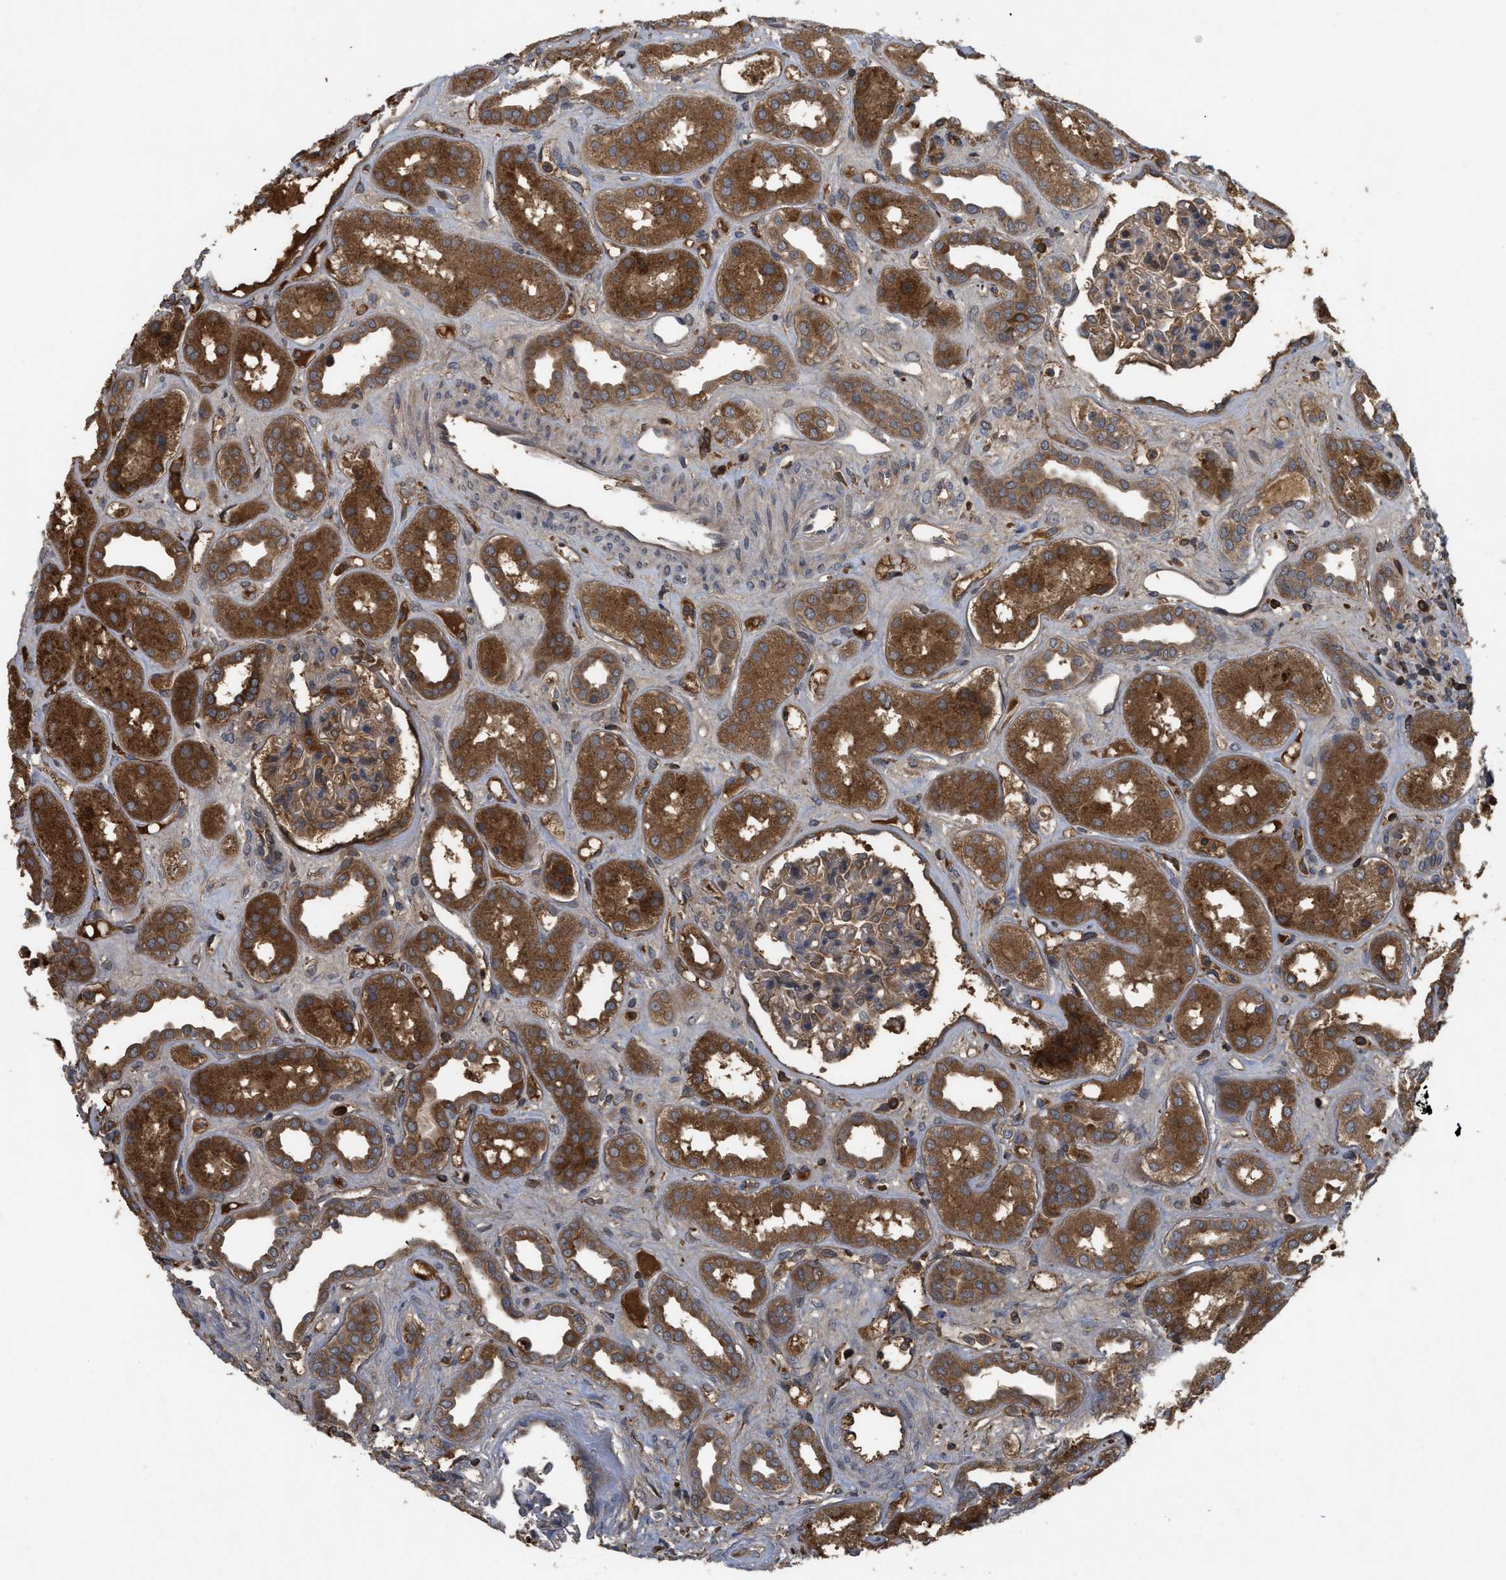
{"staining": {"intensity": "moderate", "quantity": ">75%", "location": "cytoplasmic/membranous"}, "tissue": "kidney", "cell_type": "Cells in glomeruli", "image_type": "normal", "snomed": [{"axis": "morphology", "description": "Normal tissue, NOS"}, {"axis": "topography", "description": "Kidney"}], "caption": "A histopathology image of human kidney stained for a protein exhibits moderate cytoplasmic/membranous brown staining in cells in glomeruli. The staining is performed using DAB brown chromogen to label protein expression. The nuclei are counter-stained blue using hematoxylin.", "gene": "RAB2A", "patient": {"sex": "male", "age": 59}}